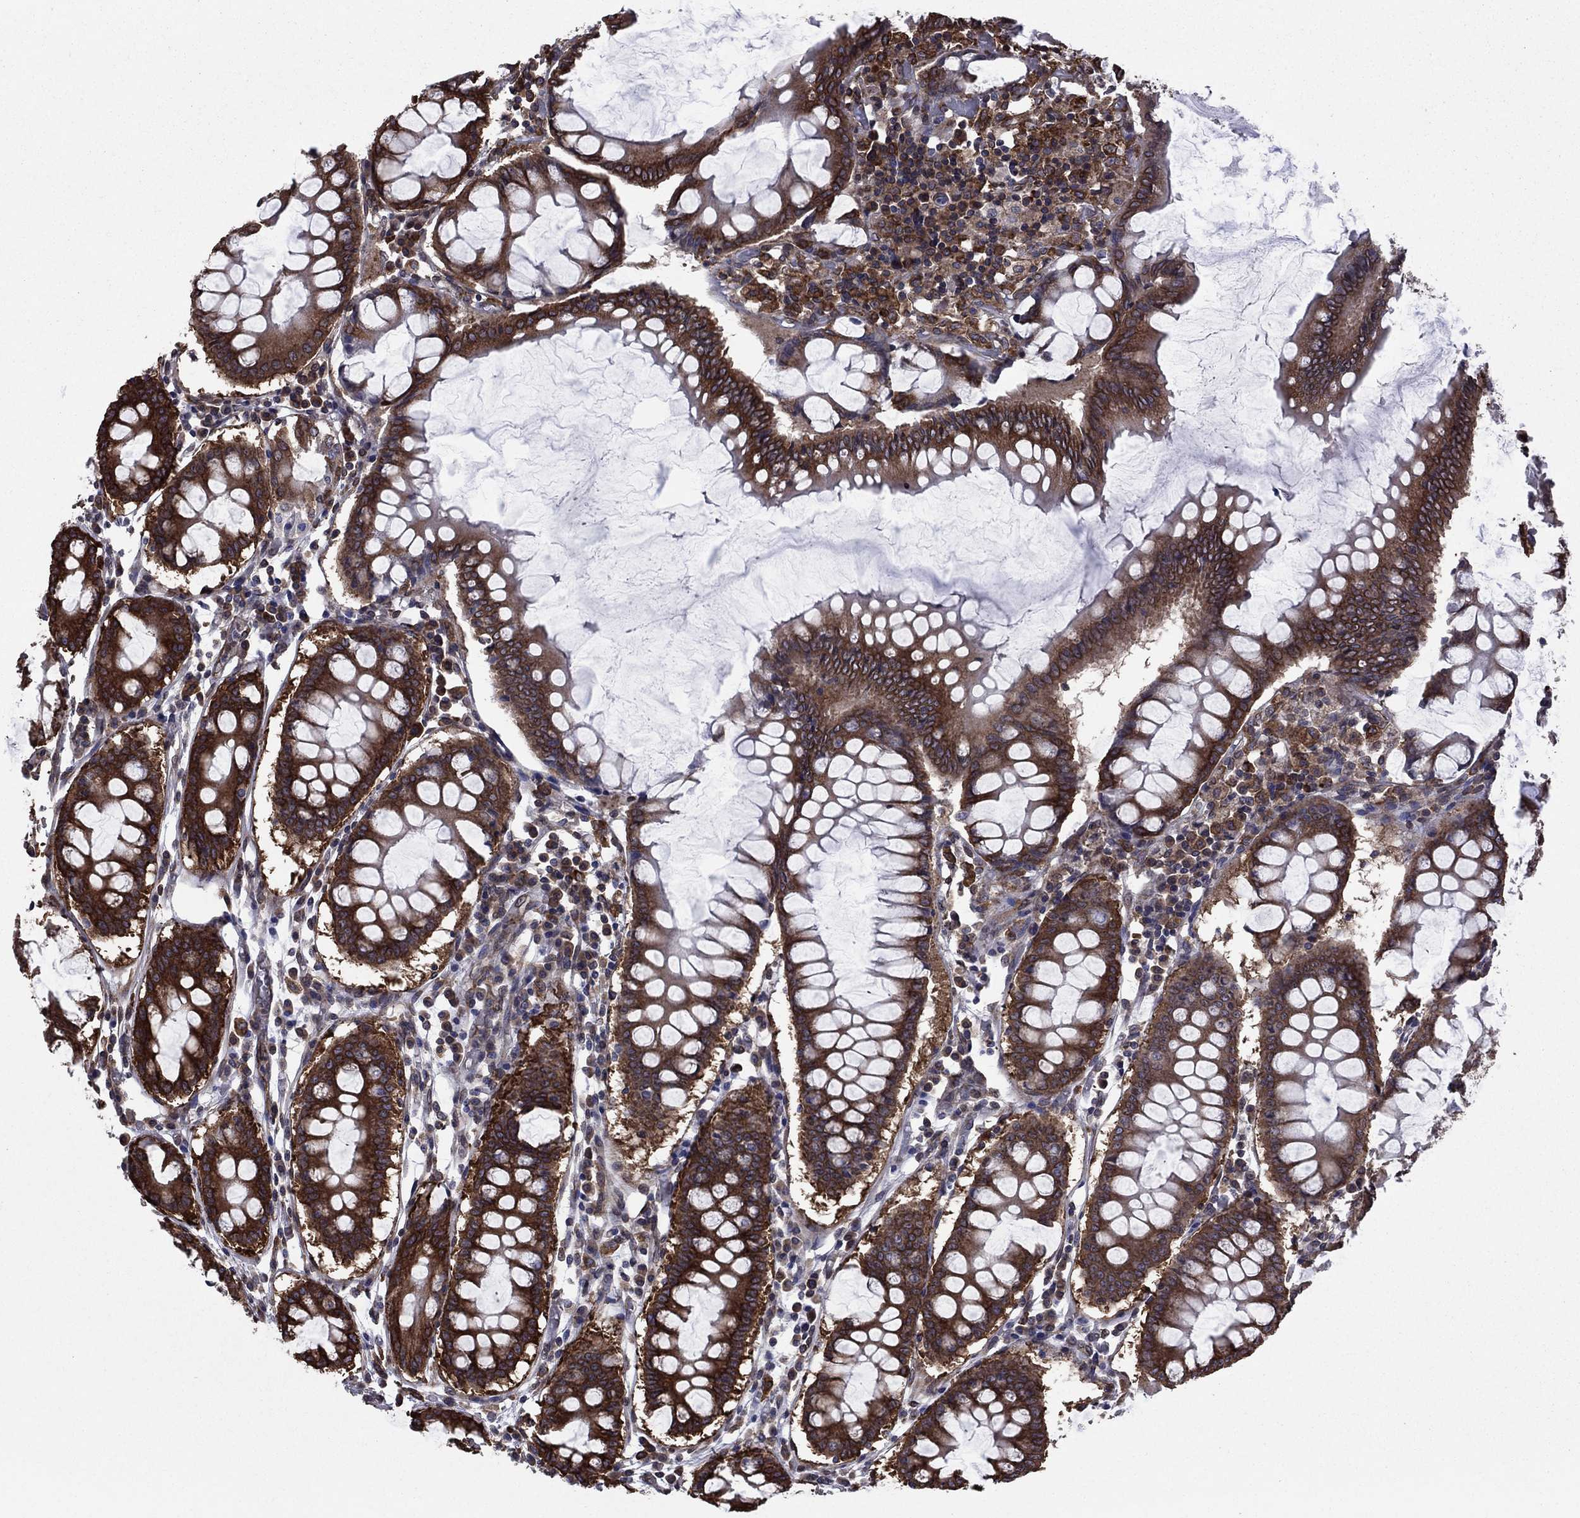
{"staining": {"intensity": "strong", "quantity": ">75%", "location": "cytoplasmic/membranous"}, "tissue": "colorectal cancer", "cell_type": "Tumor cells", "image_type": "cancer", "snomed": [{"axis": "morphology", "description": "Adenocarcinoma, NOS"}, {"axis": "topography", "description": "Colon"}], "caption": "Colorectal adenocarcinoma stained with a protein marker reveals strong staining in tumor cells.", "gene": "YBX1", "patient": {"sex": "female", "age": 82}}